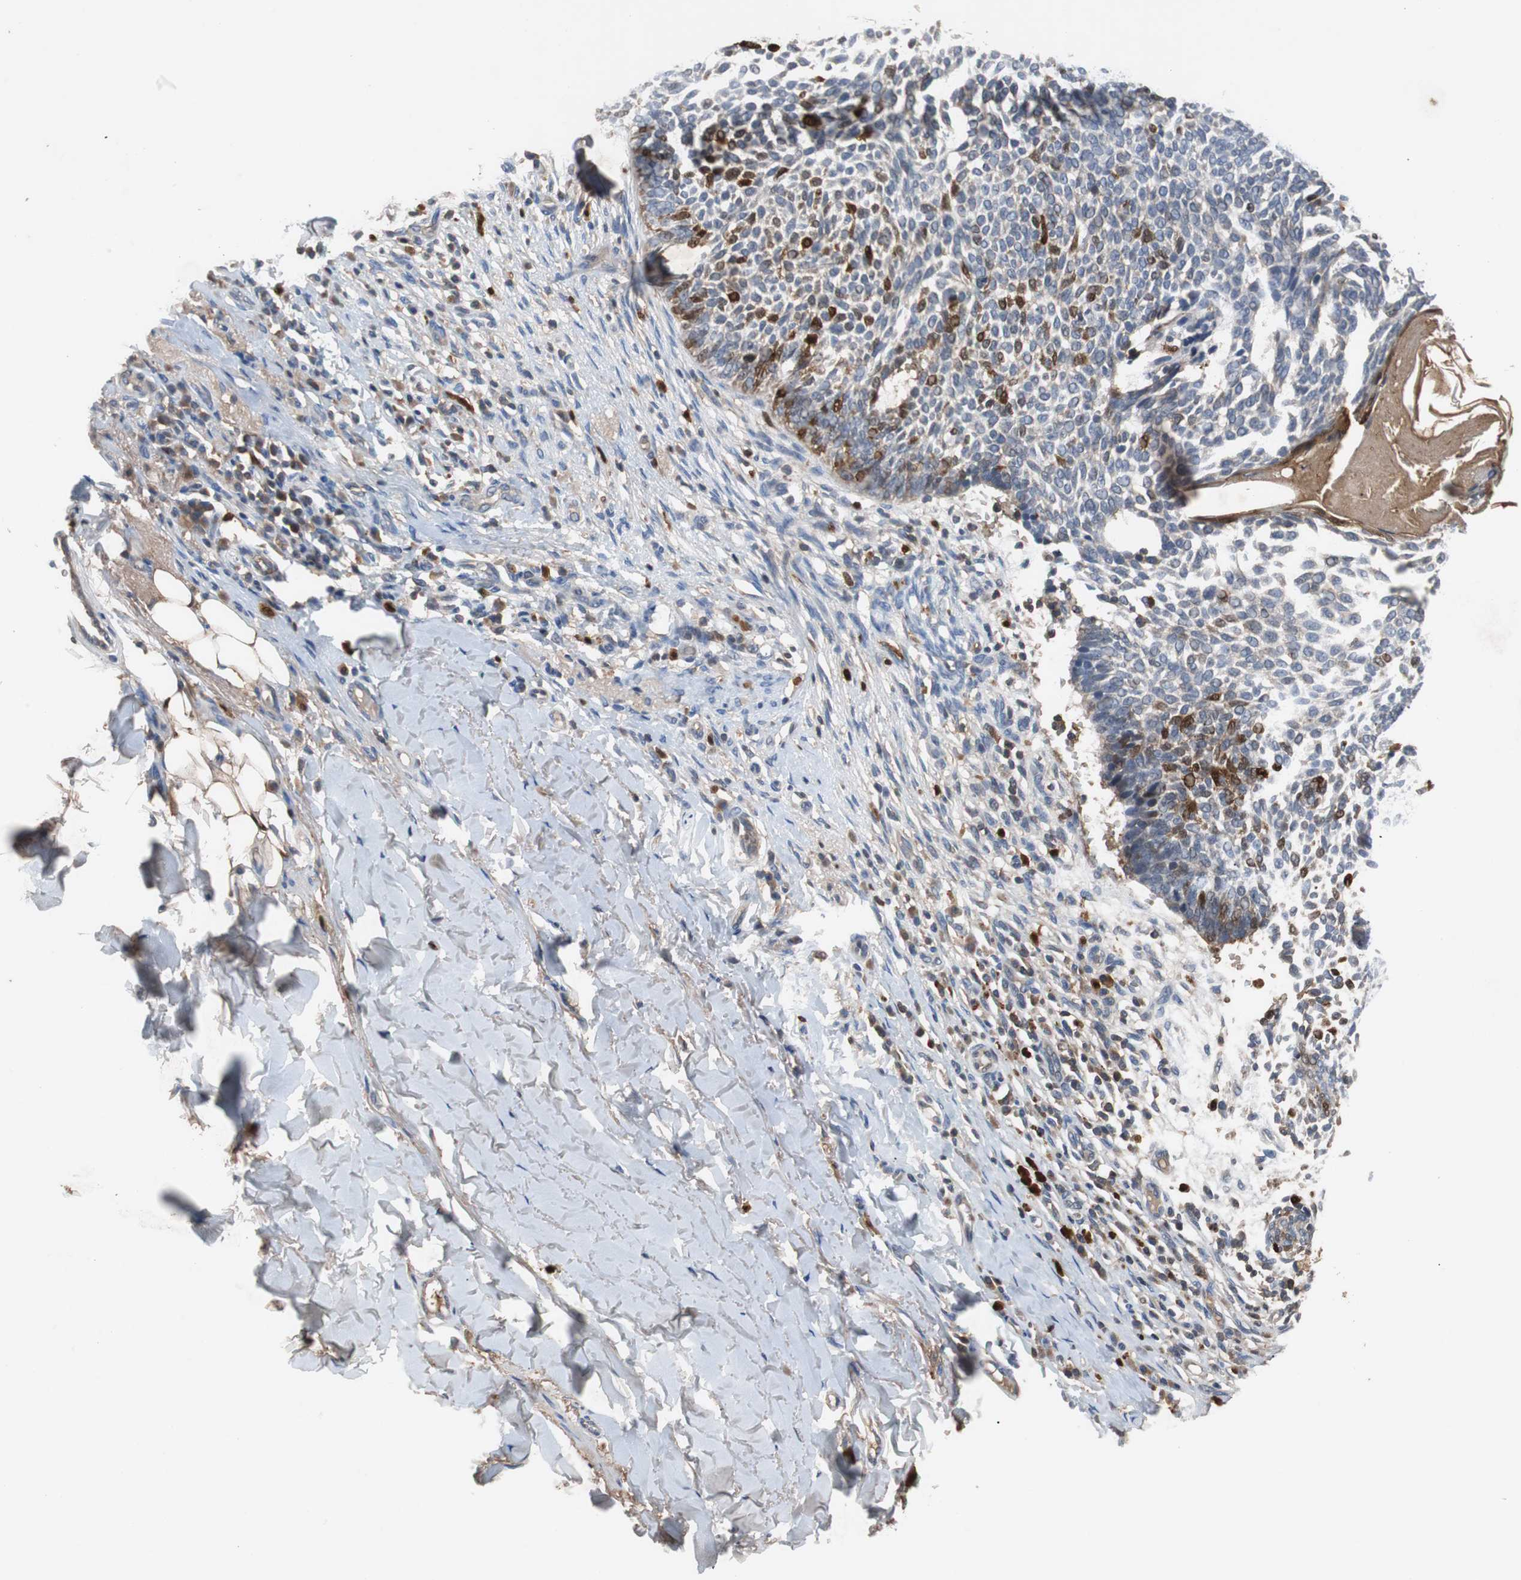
{"staining": {"intensity": "strong", "quantity": "<25%", "location": "cytoplasmic/membranous"}, "tissue": "skin cancer", "cell_type": "Tumor cells", "image_type": "cancer", "snomed": [{"axis": "morphology", "description": "Normal tissue, NOS"}, {"axis": "morphology", "description": "Basal cell carcinoma"}, {"axis": "topography", "description": "Skin"}], "caption": "Brown immunohistochemical staining in skin cancer (basal cell carcinoma) demonstrates strong cytoplasmic/membranous expression in approximately <25% of tumor cells.", "gene": "CALB2", "patient": {"sex": "male", "age": 87}}